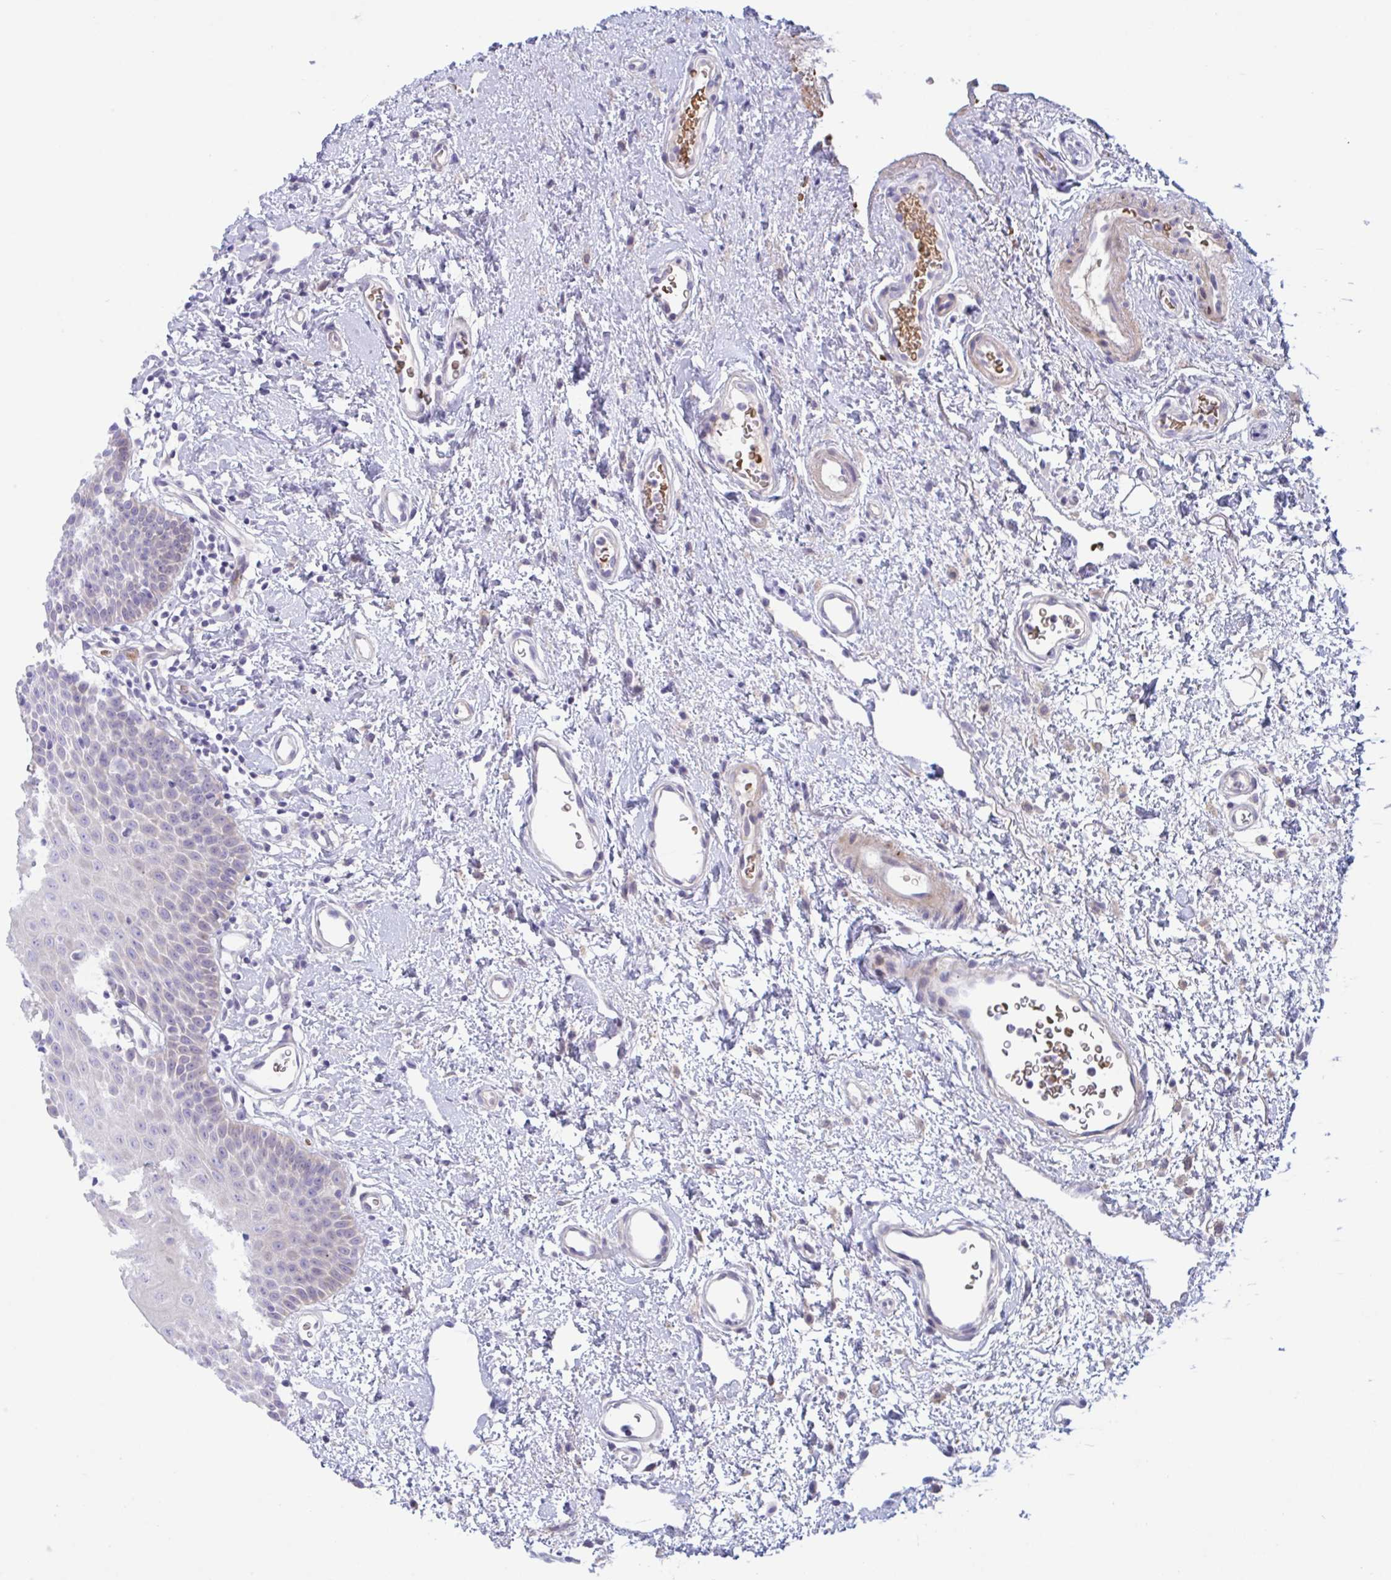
{"staining": {"intensity": "negative", "quantity": "none", "location": "none"}, "tissue": "oral mucosa", "cell_type": "Squamous epithelial cells", "image_type": "normal", "snomed": [{"axis": "morphology", "description": "Normal tissue, NOS"}, {"axis": "topography", "description": "Oral tissue"}, {"axis": "topography", "description": "Head-Neck"}], "caption": "Protein analysis of benign oral mucosa displays no significant staining in squamous epithelial cells. Nuclei are stained in blue.", "gene": "VWC2", "patient": {"sex": "female", "age": 55}}